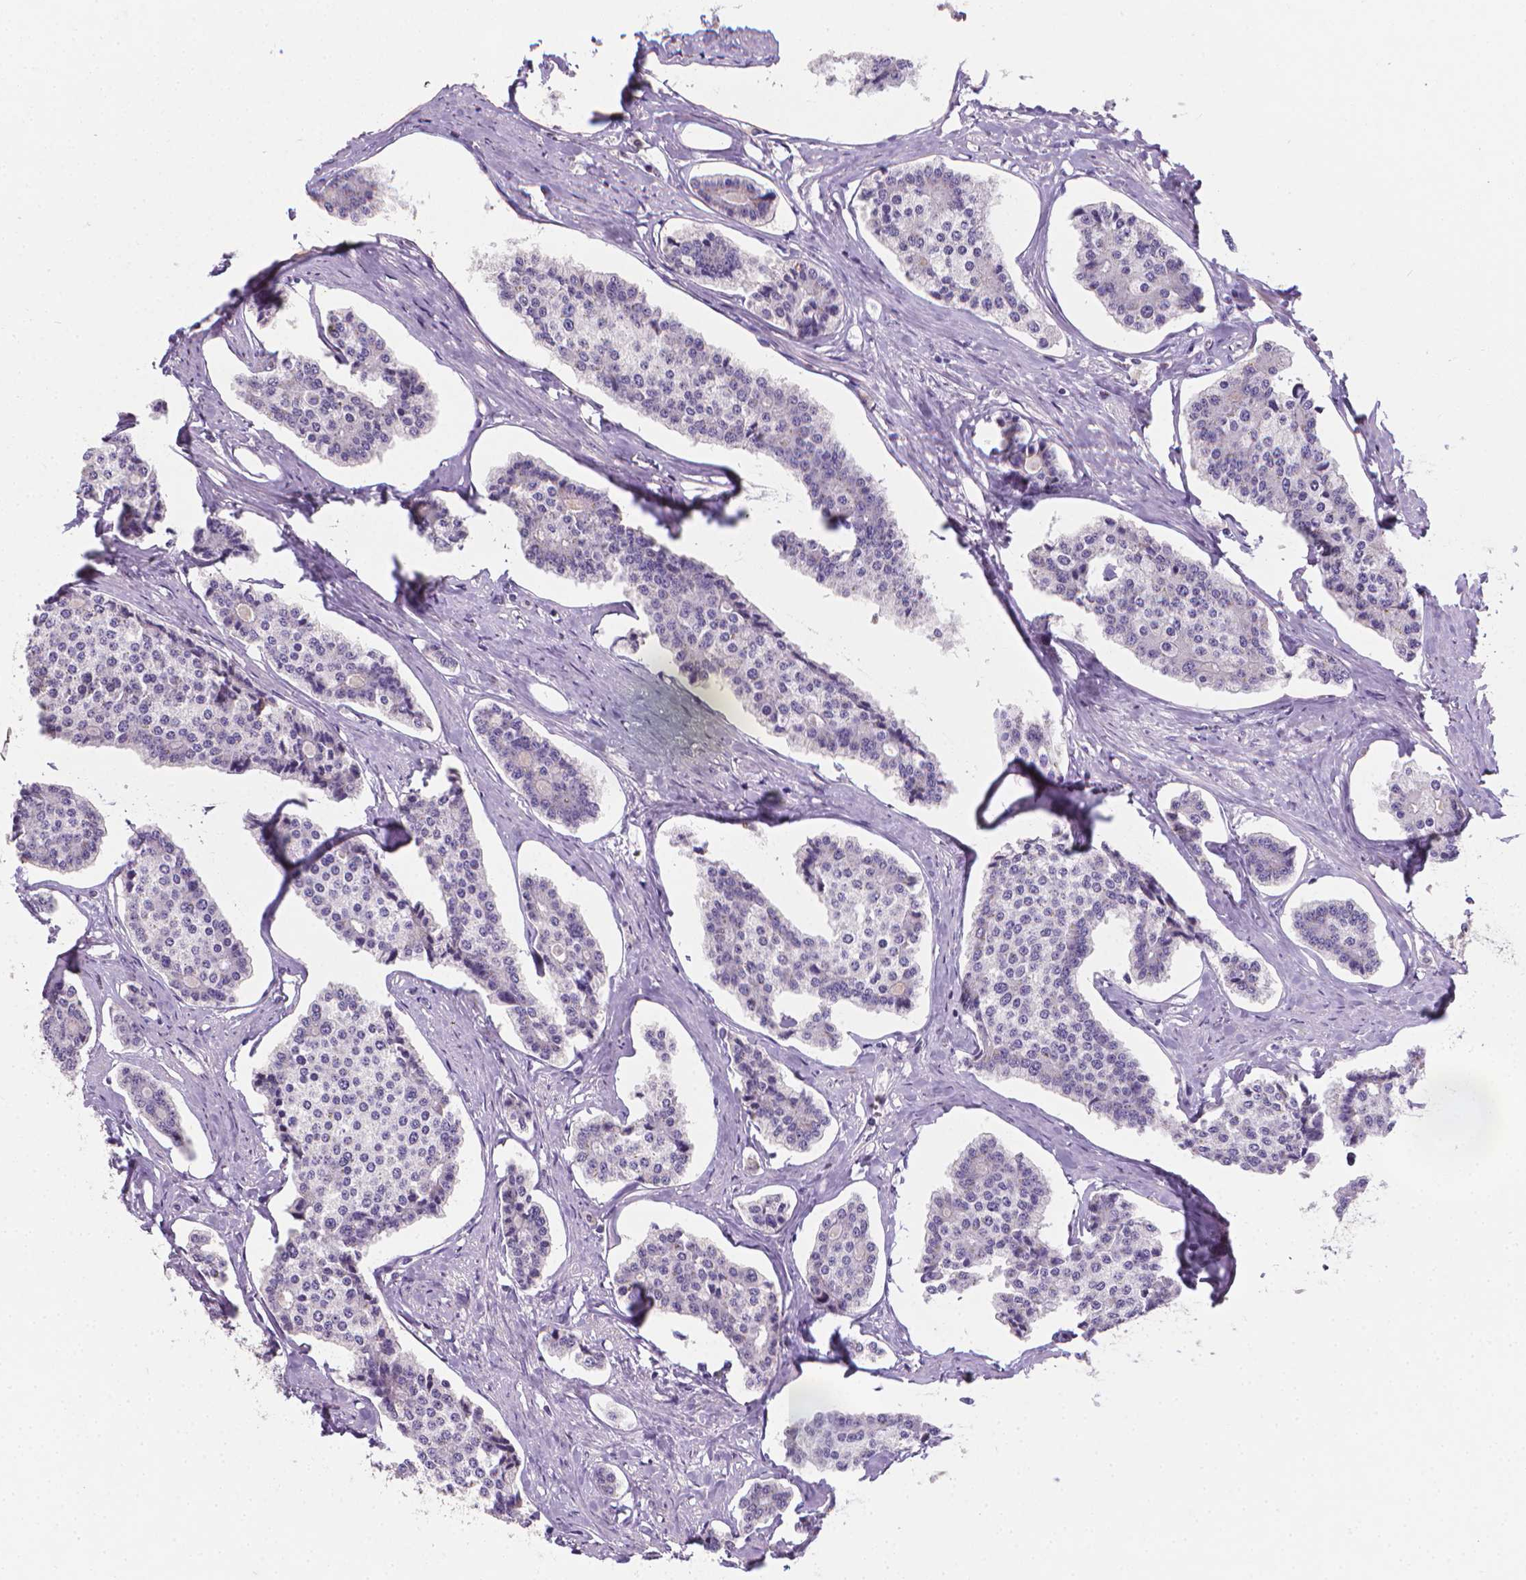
{"staining": {"intensity": "negative", "quantity": "none", "location": "none"}, "tissue": "carcinoid", "cell_type": "Tumor cells", "image_type": "cancer", "snomed": [{"axis": "morphology", "description": "Carcinoid, malignant, NOS"}, {"axis": "topography", "description": "Small intestine"}], "caption": "Photomicrograph shows no significant protein positivity in tumor cells of carcinoid. (Stains: DAB immunohistochemistry with hematoxylin counter stain, Microscopy: brightfield microscopy at high magnification).", "gene": "XPNPEP2", "patient": {"sex": "female", "age": 65}}